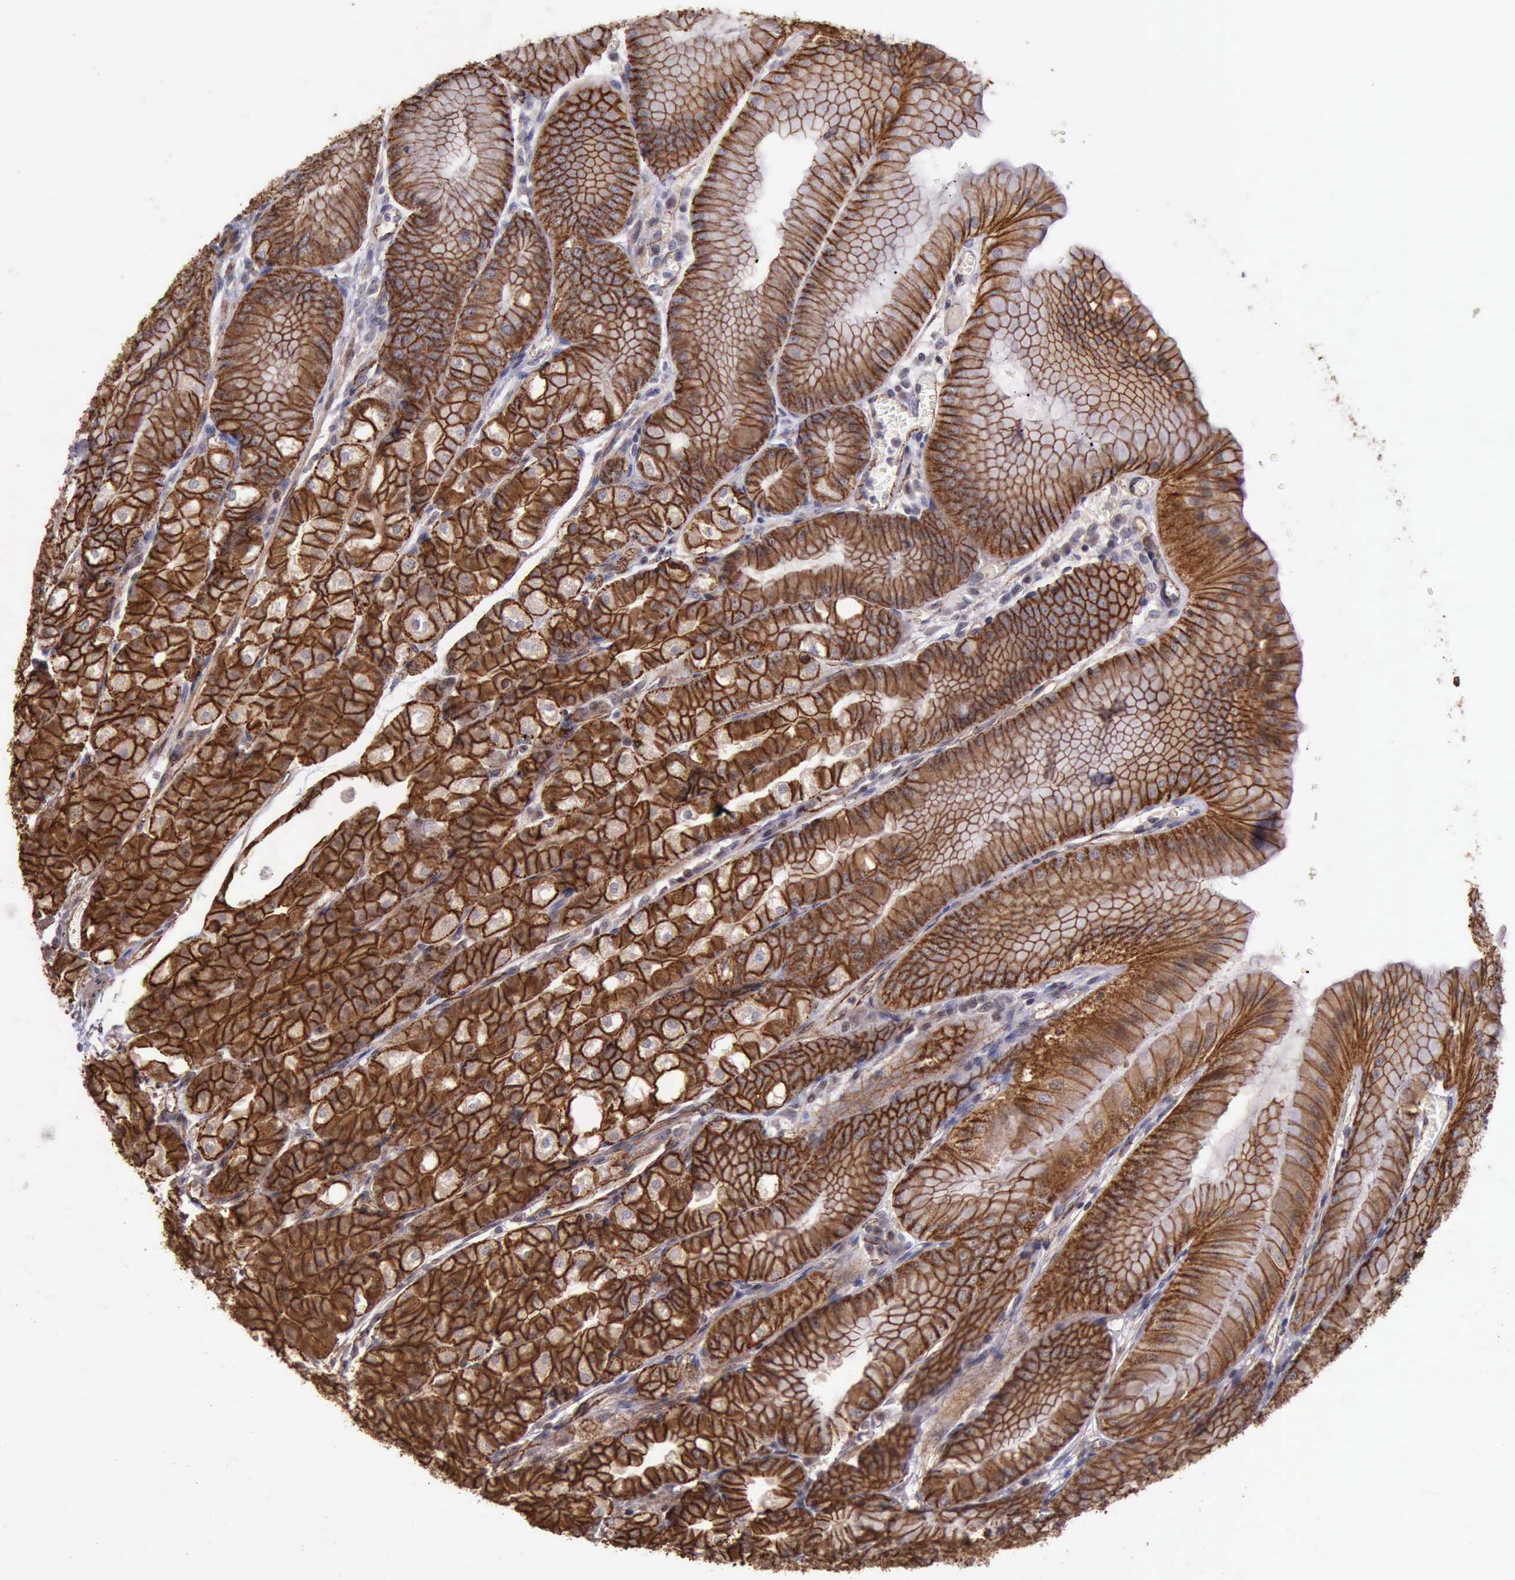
{"staining": {"intensity": "strong", "quantity": ">75%", "location": "cytoplasmic/membranous"}, "tissue": "stomach", "cell_type": "Glandular cells", "image_type": "normal", "snomed": [{"axis": "morphology", "description": "Normal tissue, NOS"}, {"axis": "topography", "description": "Stomach, lower"}], "caption": "Immunohistochemistry (DAB) staining of benign stomach reveals strong cytoplasmic/membranous protein staining in about >75% of glandular cells.", "gene": "CTNNB1", "patient": {"sex": "male", "age": 71}}